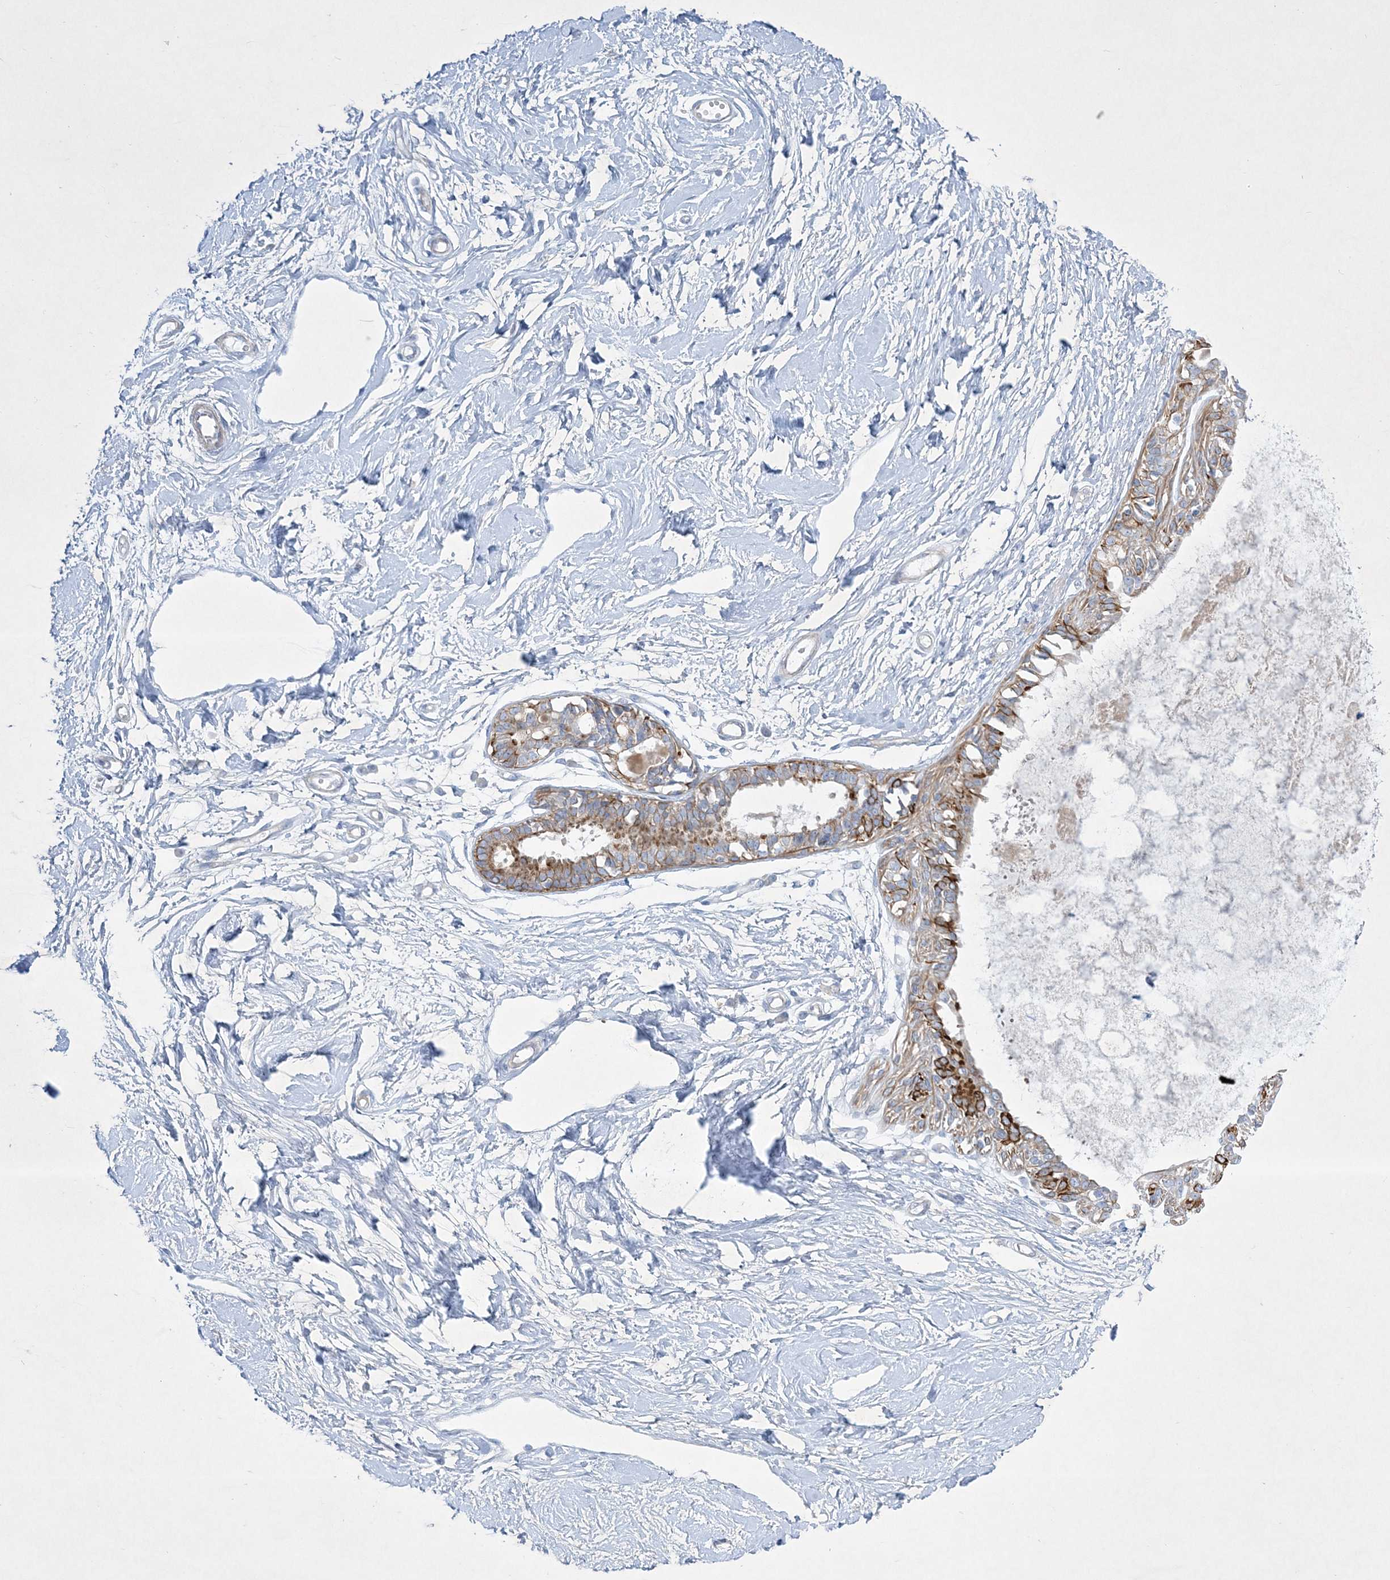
{"staining": {"intensity": "negative", "quantity": "none", "location": "none"}, "tissue": "breast", "cell_type": "Adipocytes", "image_type": "normal", "snomed": [{"axis": "morphology", "description": "Normal tissue, NOS"}, {"axis": "topography", "description": "Breast"}], "caption": "An immunohistochemistry image of unremarkable breast is shown. There is no staining in adipocytes of breast.", "gene": "FARSB", "patient": {"sex": "female", "age": 45}}